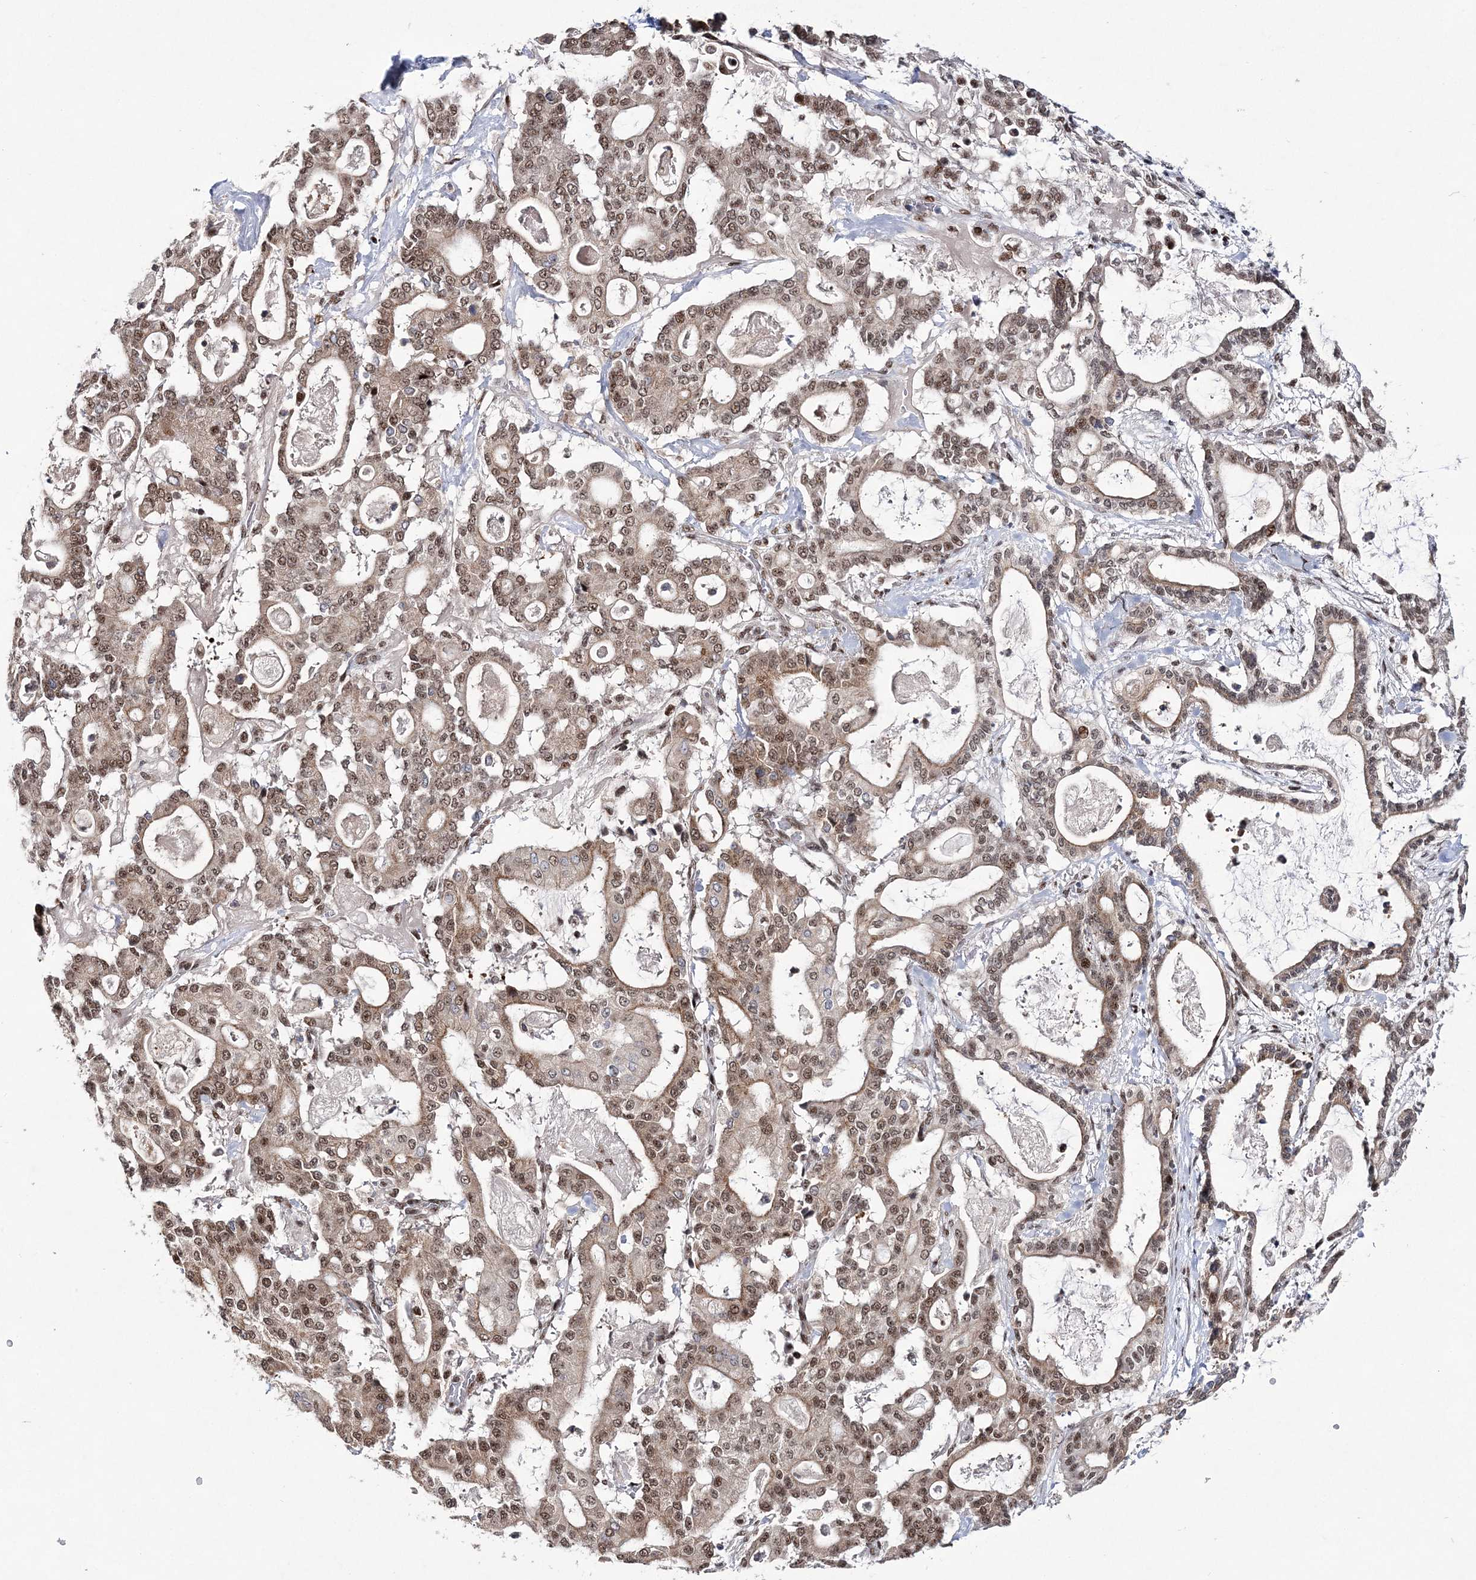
{"staining": {"intensity": "moderate", "quantity": ">75%", "location": "nuclear"}, "tissue": "pancreatic cancer", "cell_type": "Tumor cells", "image_type": "cancer", "snomed": [{"axis": "morphology", "description": "Adenocarcinoma, NOS"}, {"axis": "topography", "description": "Pancreas"}], "caption": "Tumor cells exhibit medium levels of moderate nuclear staining in approximately >75% of cells in human pancreatic cancer. (Brightfield microscopy of DAB IHC at high magnification).", "gene": "TATDN2", "patient": {"sex": "male", "age": 63}}